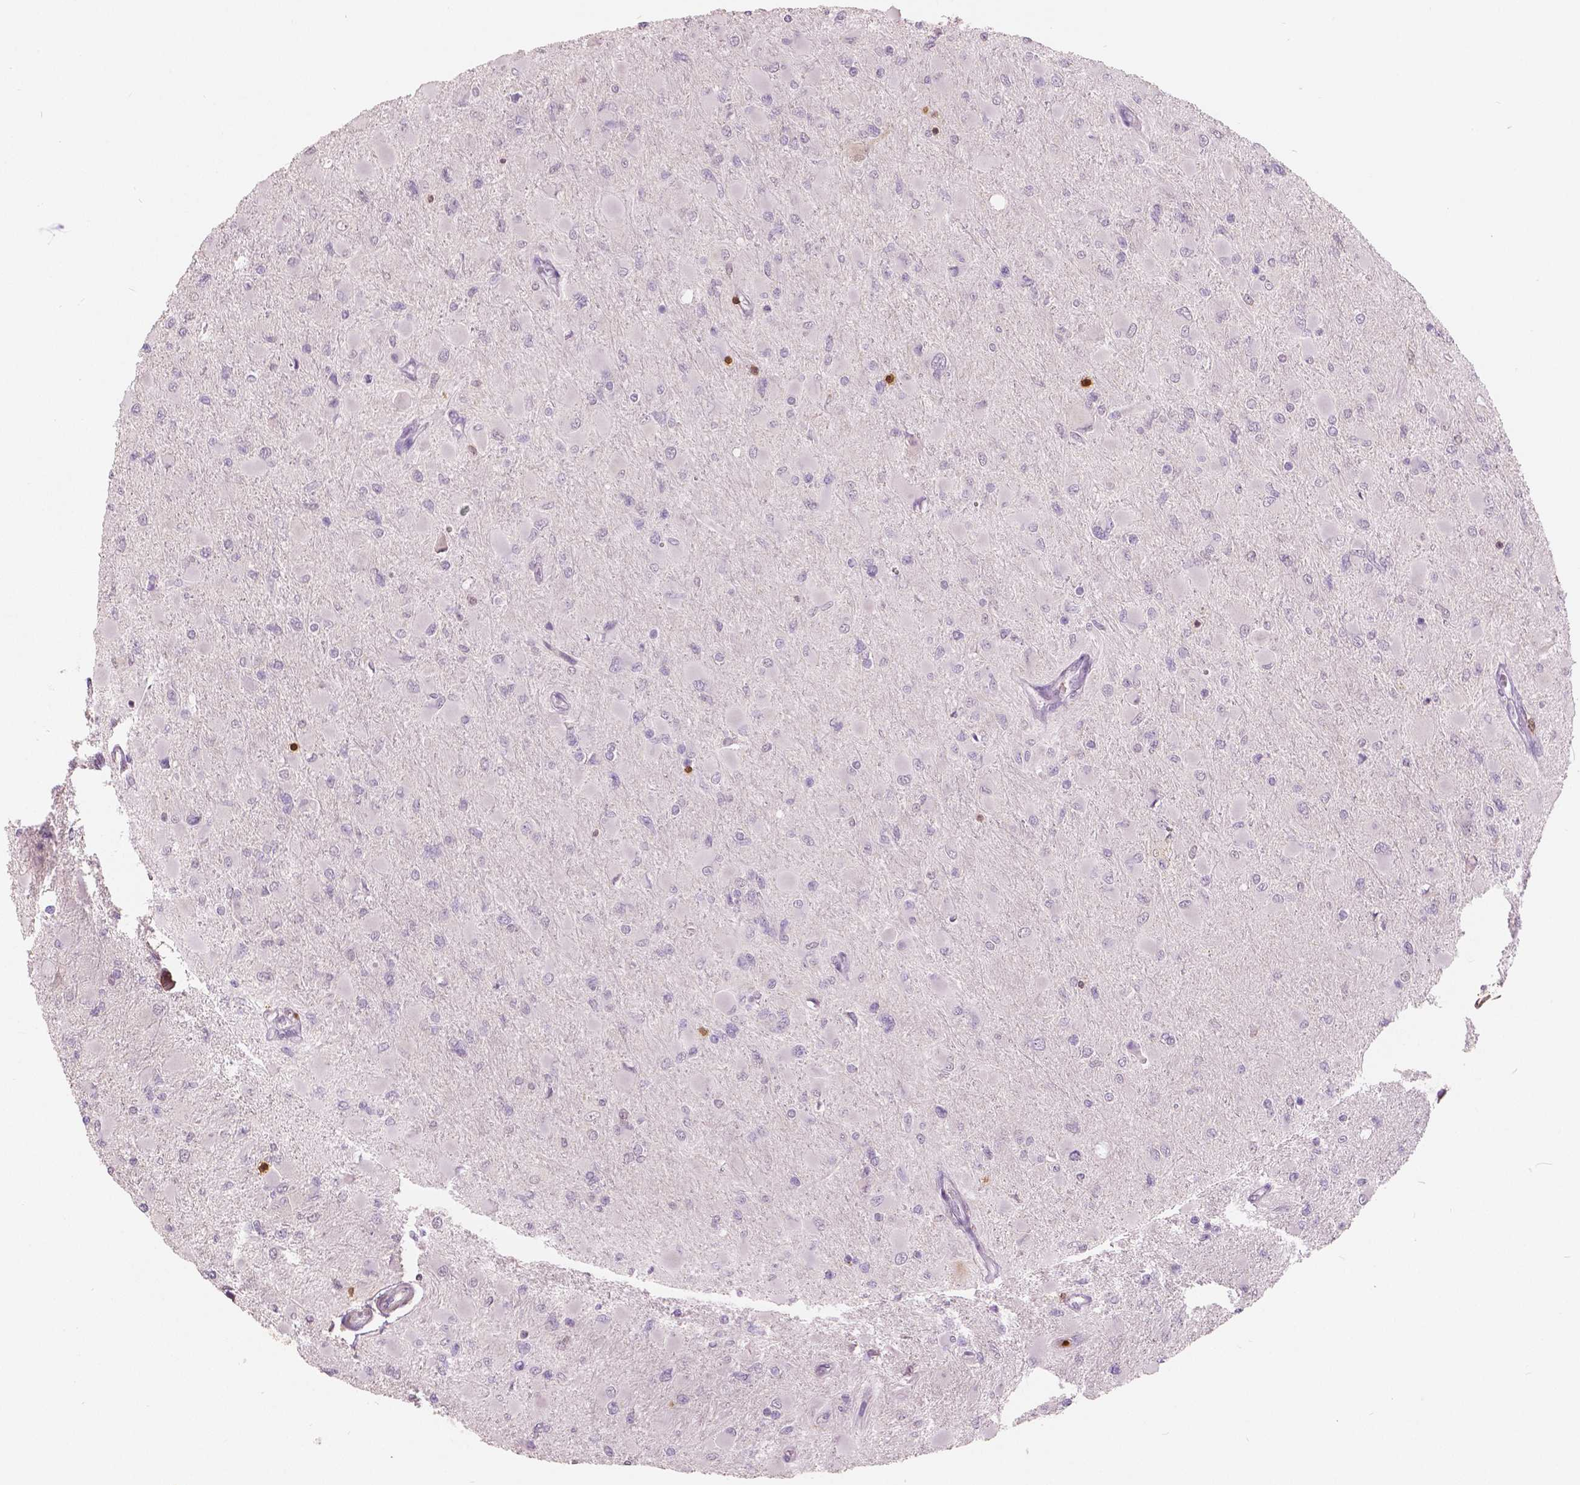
{"staining": {"intensity": "negative", "quantity": "none", "location": "none"}, "tissue": "glioma", "cell_type": "Tumor cells", "image_type": "cancer", "snomed": [{"axis": "morphology", "description": "Glioma, malignant, High grade"}, {"axis": "topography", "description": "Cerebral cortex"}], "caption": "An IHC micrograph of malignant high-grade glioma is shown. There is no staining in tumor cells of malignant high-grade glioma. Brightfield microscopy of immunohistochemistry (IHC) stained with DAB (brown) and hematoxylin (blue), captured at high magnification.", "gene": "S100A4", "patient": {"sex": "female", "age": 36}}